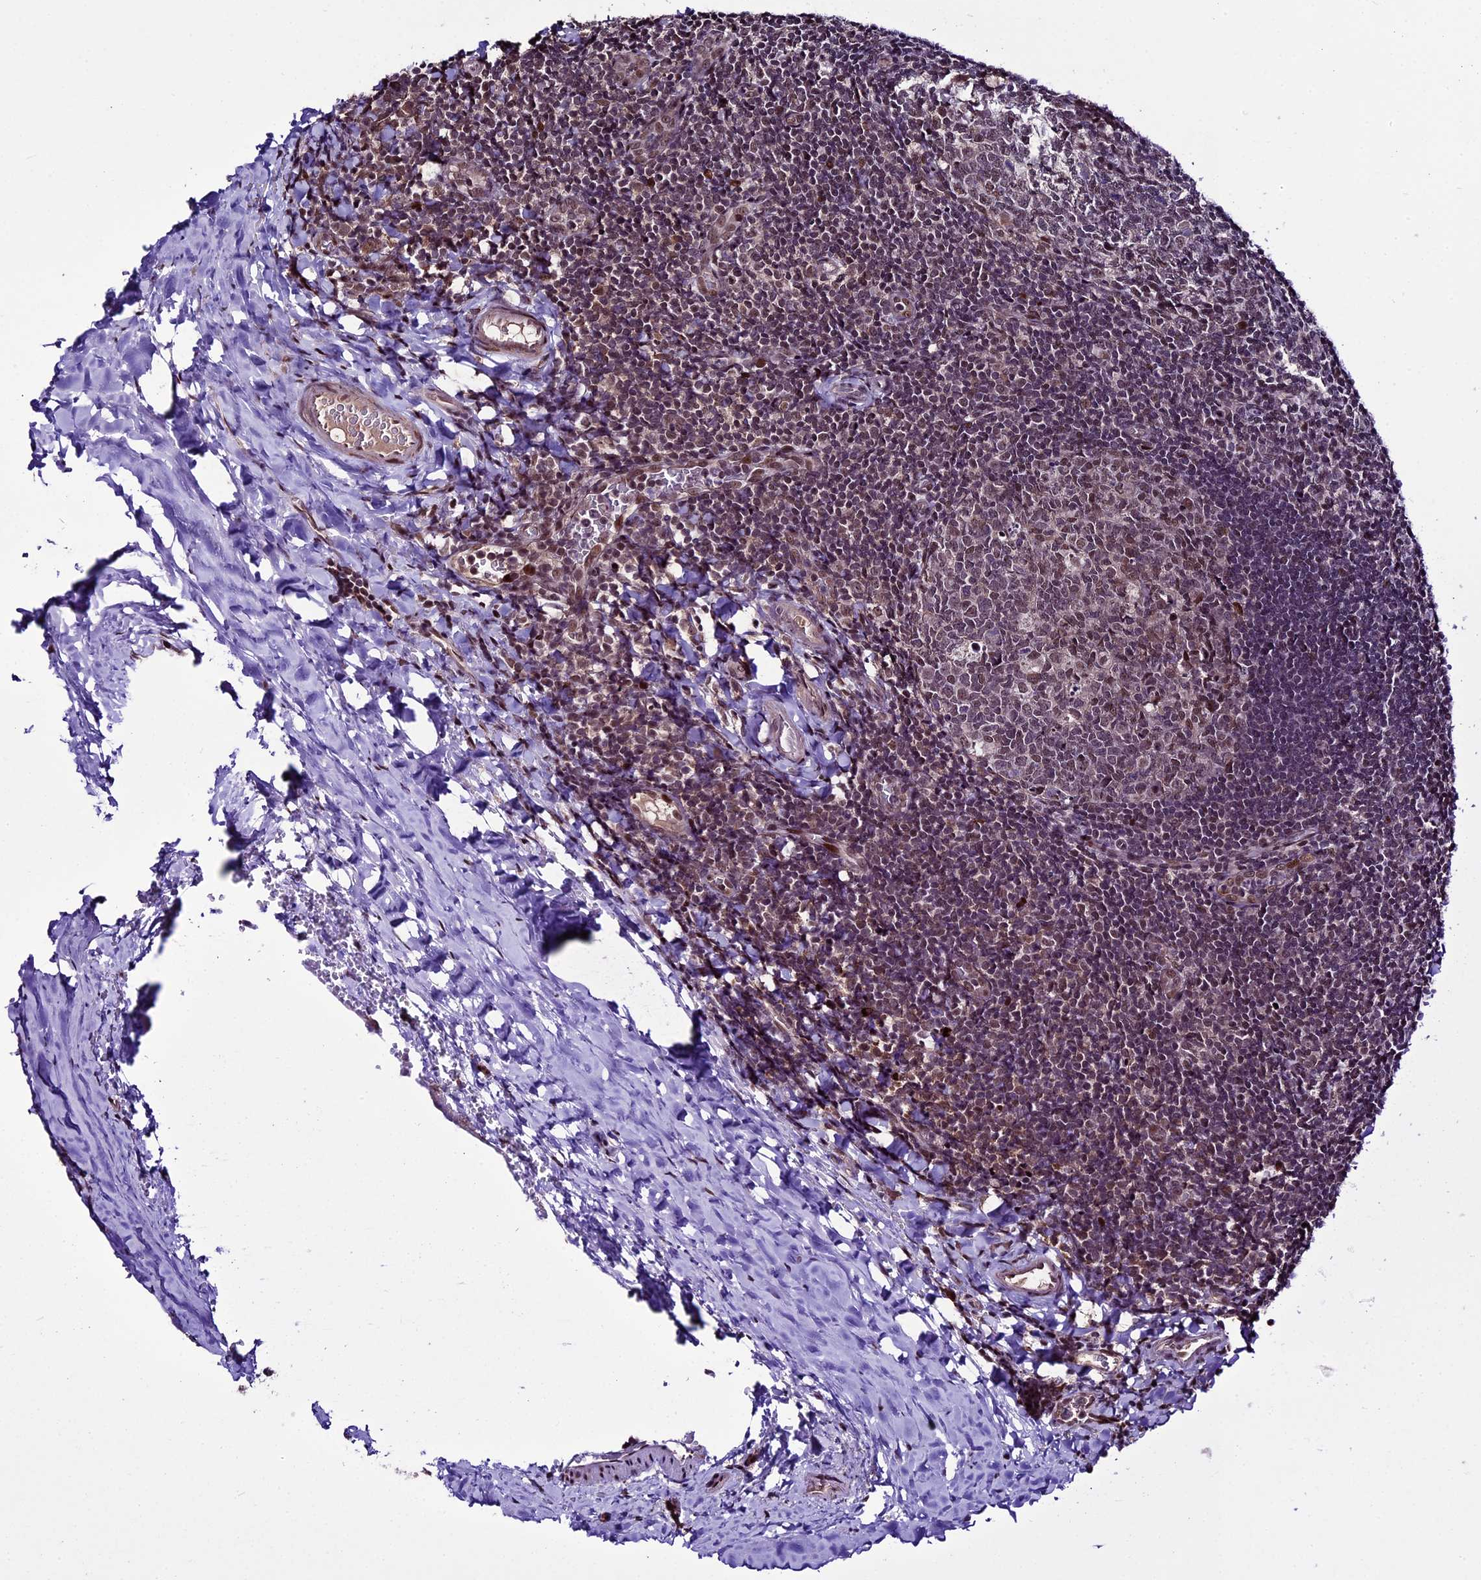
{"staining": {"intensity": "moderate", "quantity": "25%-75%", "location": "nuclear"}, "tissue": "tonsil", "cell_type": "Germinal center cells", "image_type": "normal", "snomed": [{"axis": "morphology", "description": "Normal tissue, NOS"}, {"axis": "topography", "description": "Tonsil"}], "caption": "Immunohistochemical staining of unremarkable tonsil reveals moderate nuclear protein expression in approximately 25%-75% of germinal center cells. The staining was performed using DAB to visualize the protein expression in brown, while the nuclei were stained in blue with hematoxylin (Magnification: 20x).", "gene": "TCP11L2", "patient": {"sex": "male", "age": 17}}